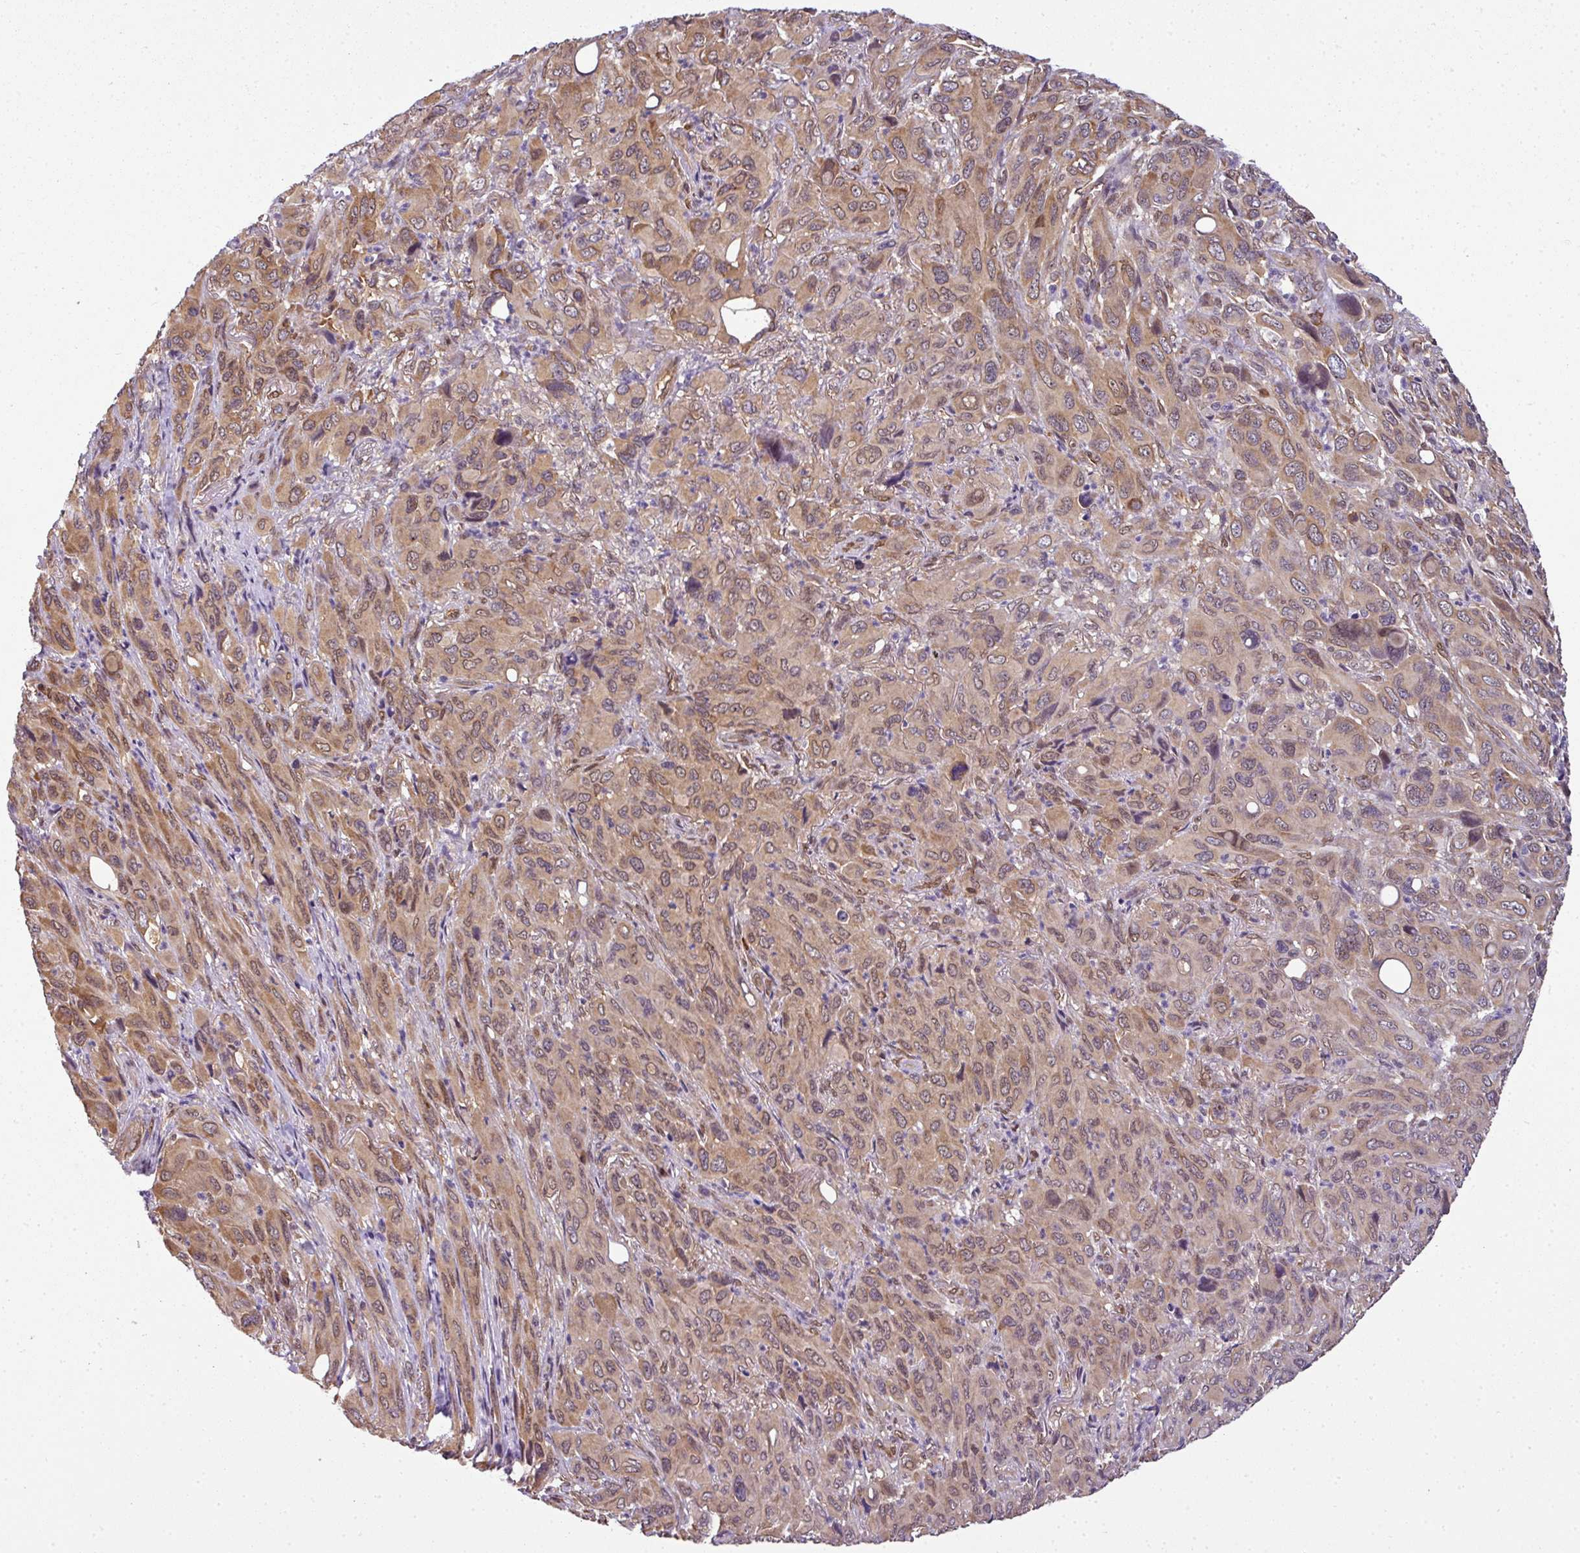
{"staining": {"intensity": "moderate", "quantity": ">75%", "location": "cytoplasmic/membranous,nuclear"}, "tissue": "melanoma", "cell_type": "Tumor cells", "image_type": "cancer", "snomed": [{"axis": "morphology", "description": "Malignant melanoma, Metastatic site"}, {"axis": "topography", "description": "Lung"}], "caption": "Immunohistochemistry (DAB (3,3'-diaminobenzidine)) staining of human melanoma demonstrates moderate cytoplasmic/membranous and nuclear protein expression in approximately >75% of tumor cells.", "gene": "RBM4B", "patient": {"sex": "male", "age": 48}}